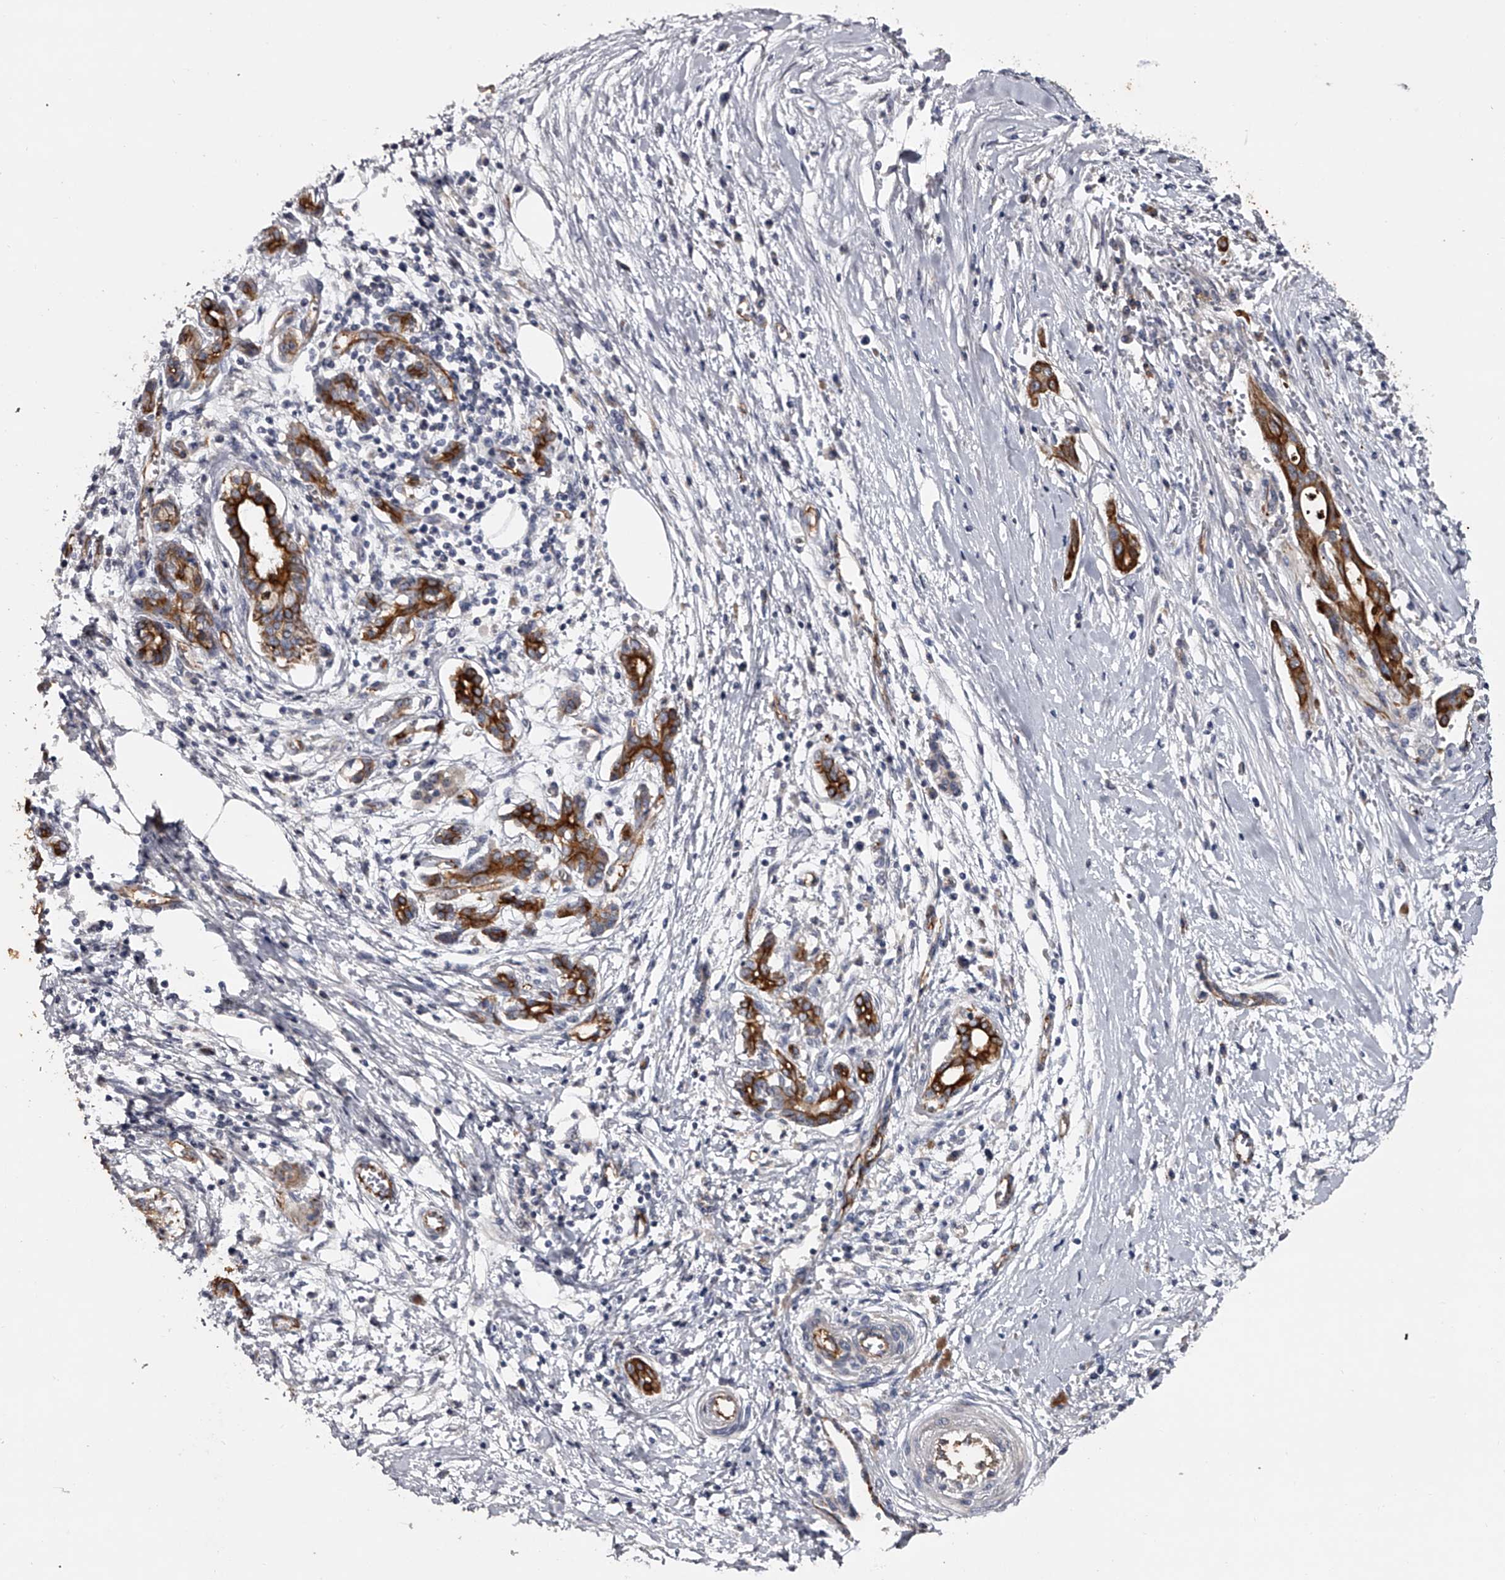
{"staining": {"intensity": "strong", "quantity": ">75%", "location": "cytoplasmic/membranous"}, "tissue": "pancreatic cancer", "cell_type": "Tumor cells", "image_type": "cancer", "snomed": [{"axis": "morphology", "description": "Adenocarcinoma, NOS"}, {"axis": "topography", "description": "Pancreas"}], "caption": "Protein analysis of pancreatic adenocarcinoma tissue reveals strong cytoplasmic/membranous expression in about >75% of tumor cells.", "gene": "MDN1", "patient": {"sex": "male", "age": 58}}